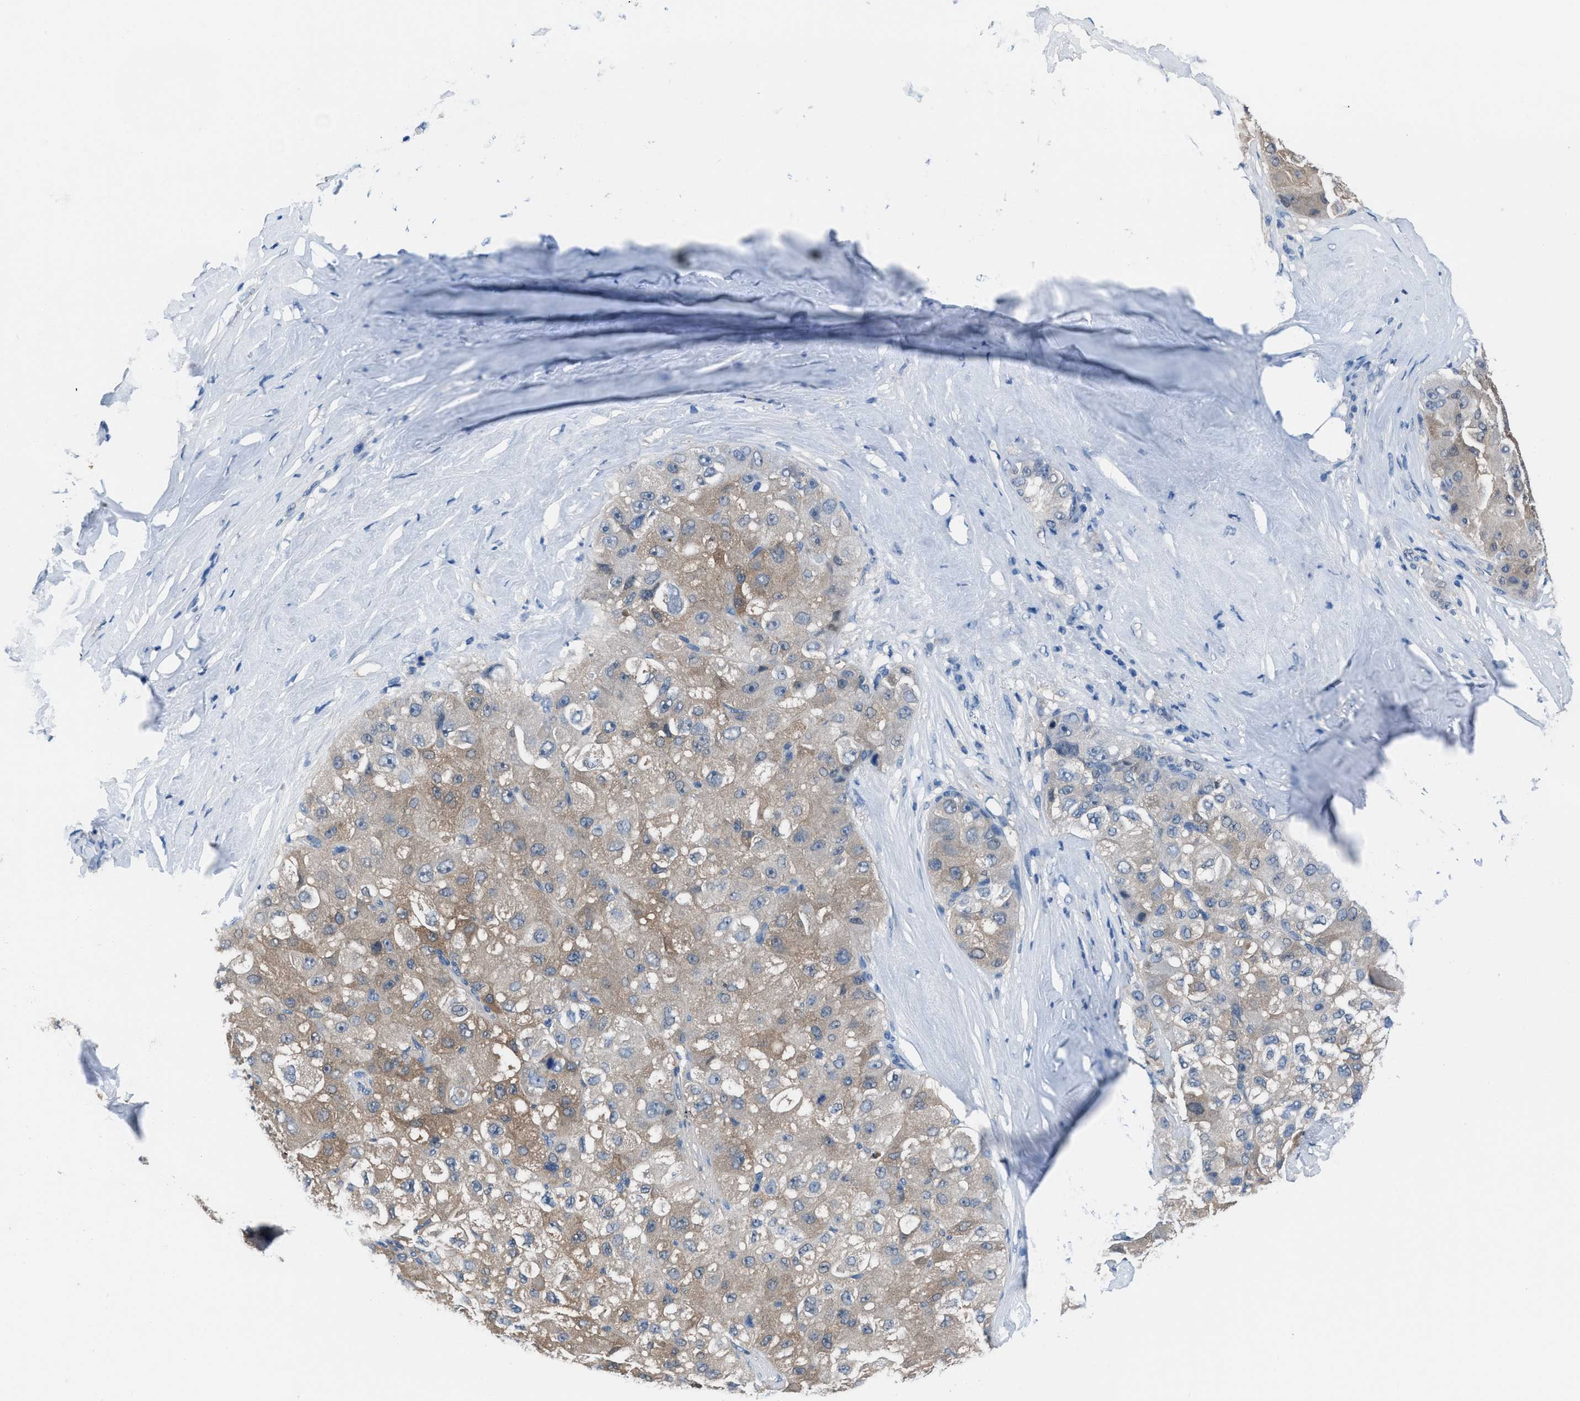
{"staining": {"intensity": "moderate", "quantity": "25%-75%", "location": "cytoplasmic/membranous"}, "tissue": "liver cancer", "cell_type": "Tumor cells", "image_type": "cancer", "snomed": [{"axis": "morphology", "description": "Carcinoma, Hepatocellular, NOS"}, {"axis": "topography", "description": "Liver"}], "caption": "Liver cancer stained for a protein reveals moderate cytoplasmic/membranous positivity in tumor cells. Using DAB (3,3'-diaminobenzidine) (brown) and hematoxylin (blue) stains, captured at high magnification using brightfield microscopy.", "gene": "NUDT5", "patient": {"sex": "male", "age": 80}}